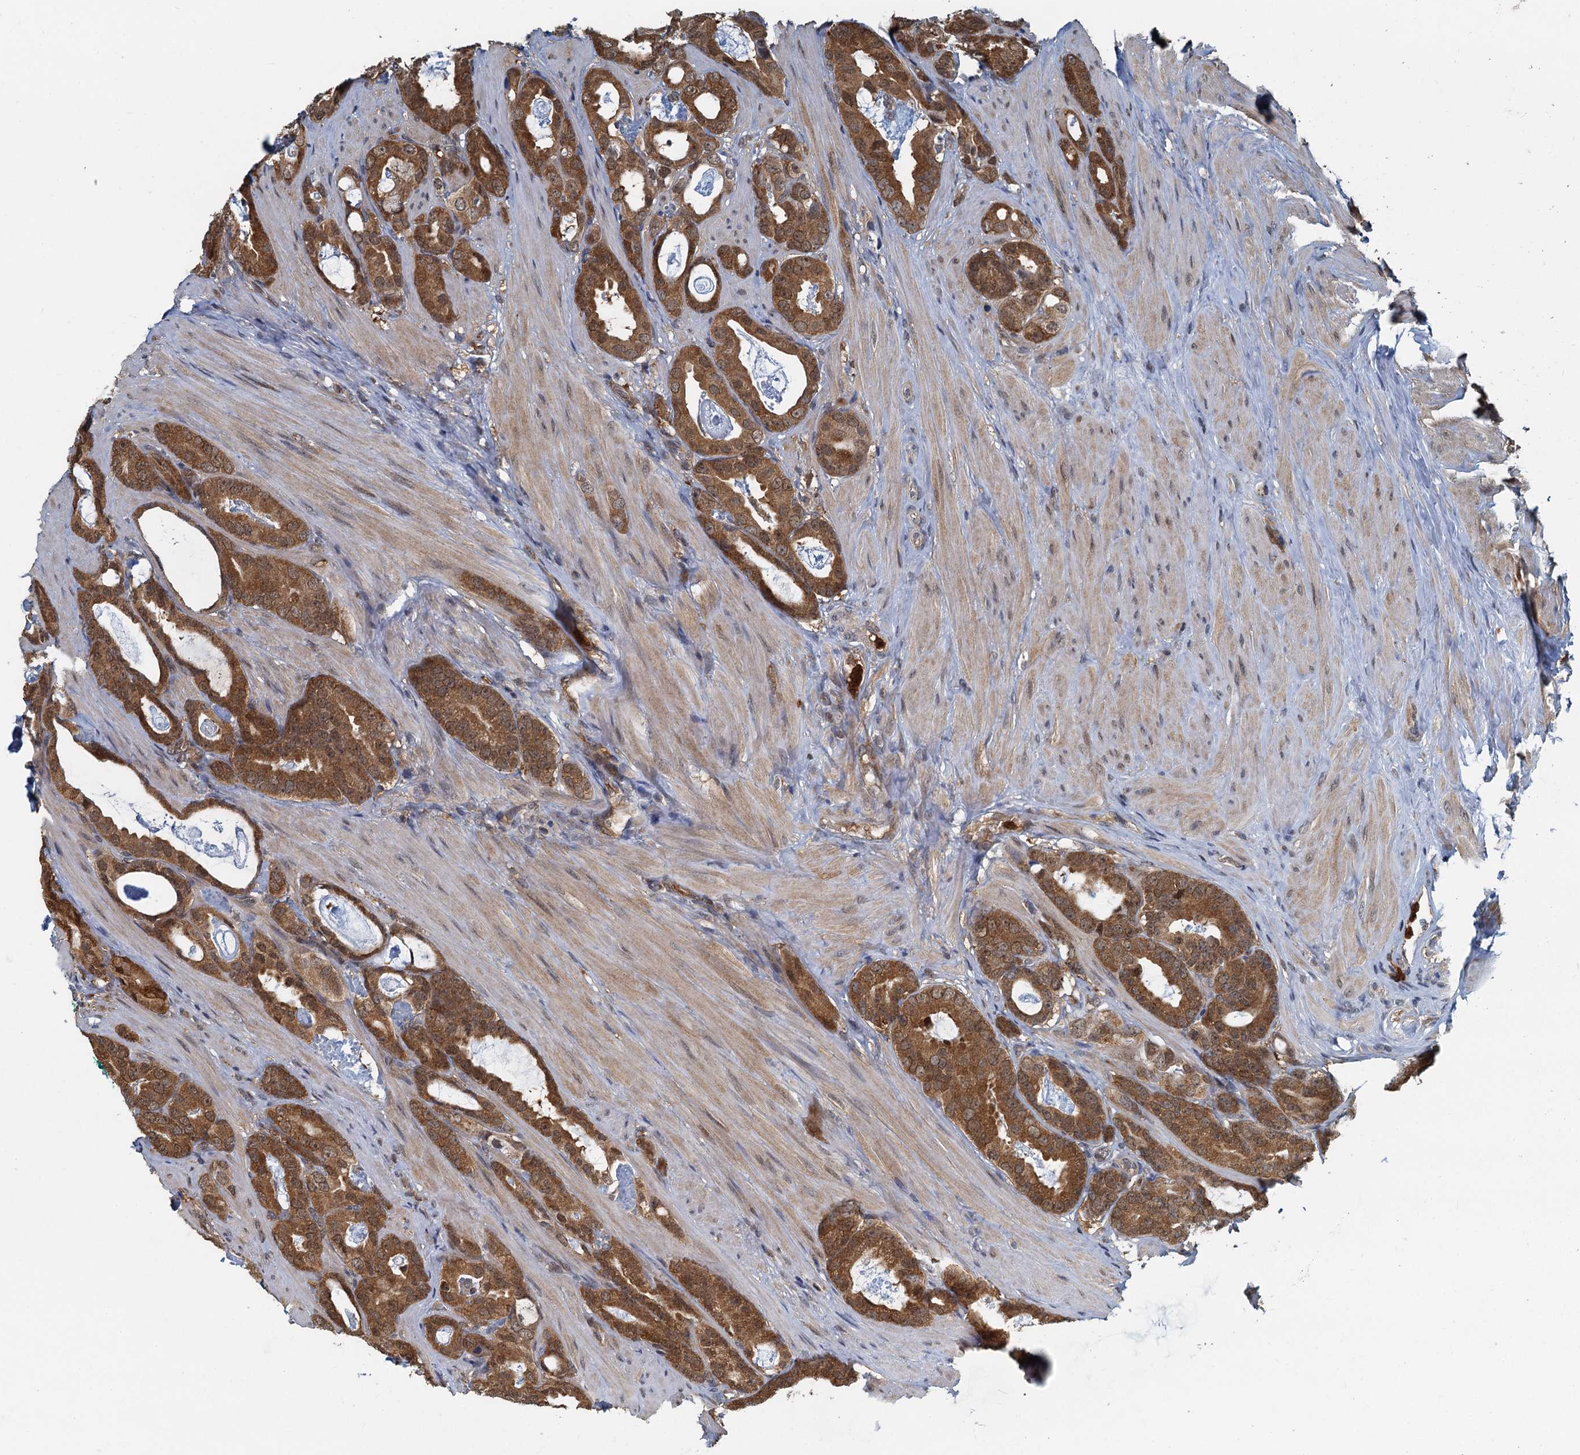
{"staining": {"intensity": "moderate", "quantity": ">75%", "location": "cytoplasmic/membranous"}, "tissue": "prostate cancer", "cell_type": "Tumor cells", "image_type": "cancer", "snomed": [{"axis": "morphology", "description": "Adenocarcinoma, Low grade"}, {"axis": "topography", "description": "Prostate"}], "caption": "Human adenocarcinoma (low-grade) (prostate) stained with a brown dye shows moderate cytoplasmic/membranous positive expression in about >75% of tumor cells.", "gene": "GPI", "patient": {"sex": "male", "age": 71}}